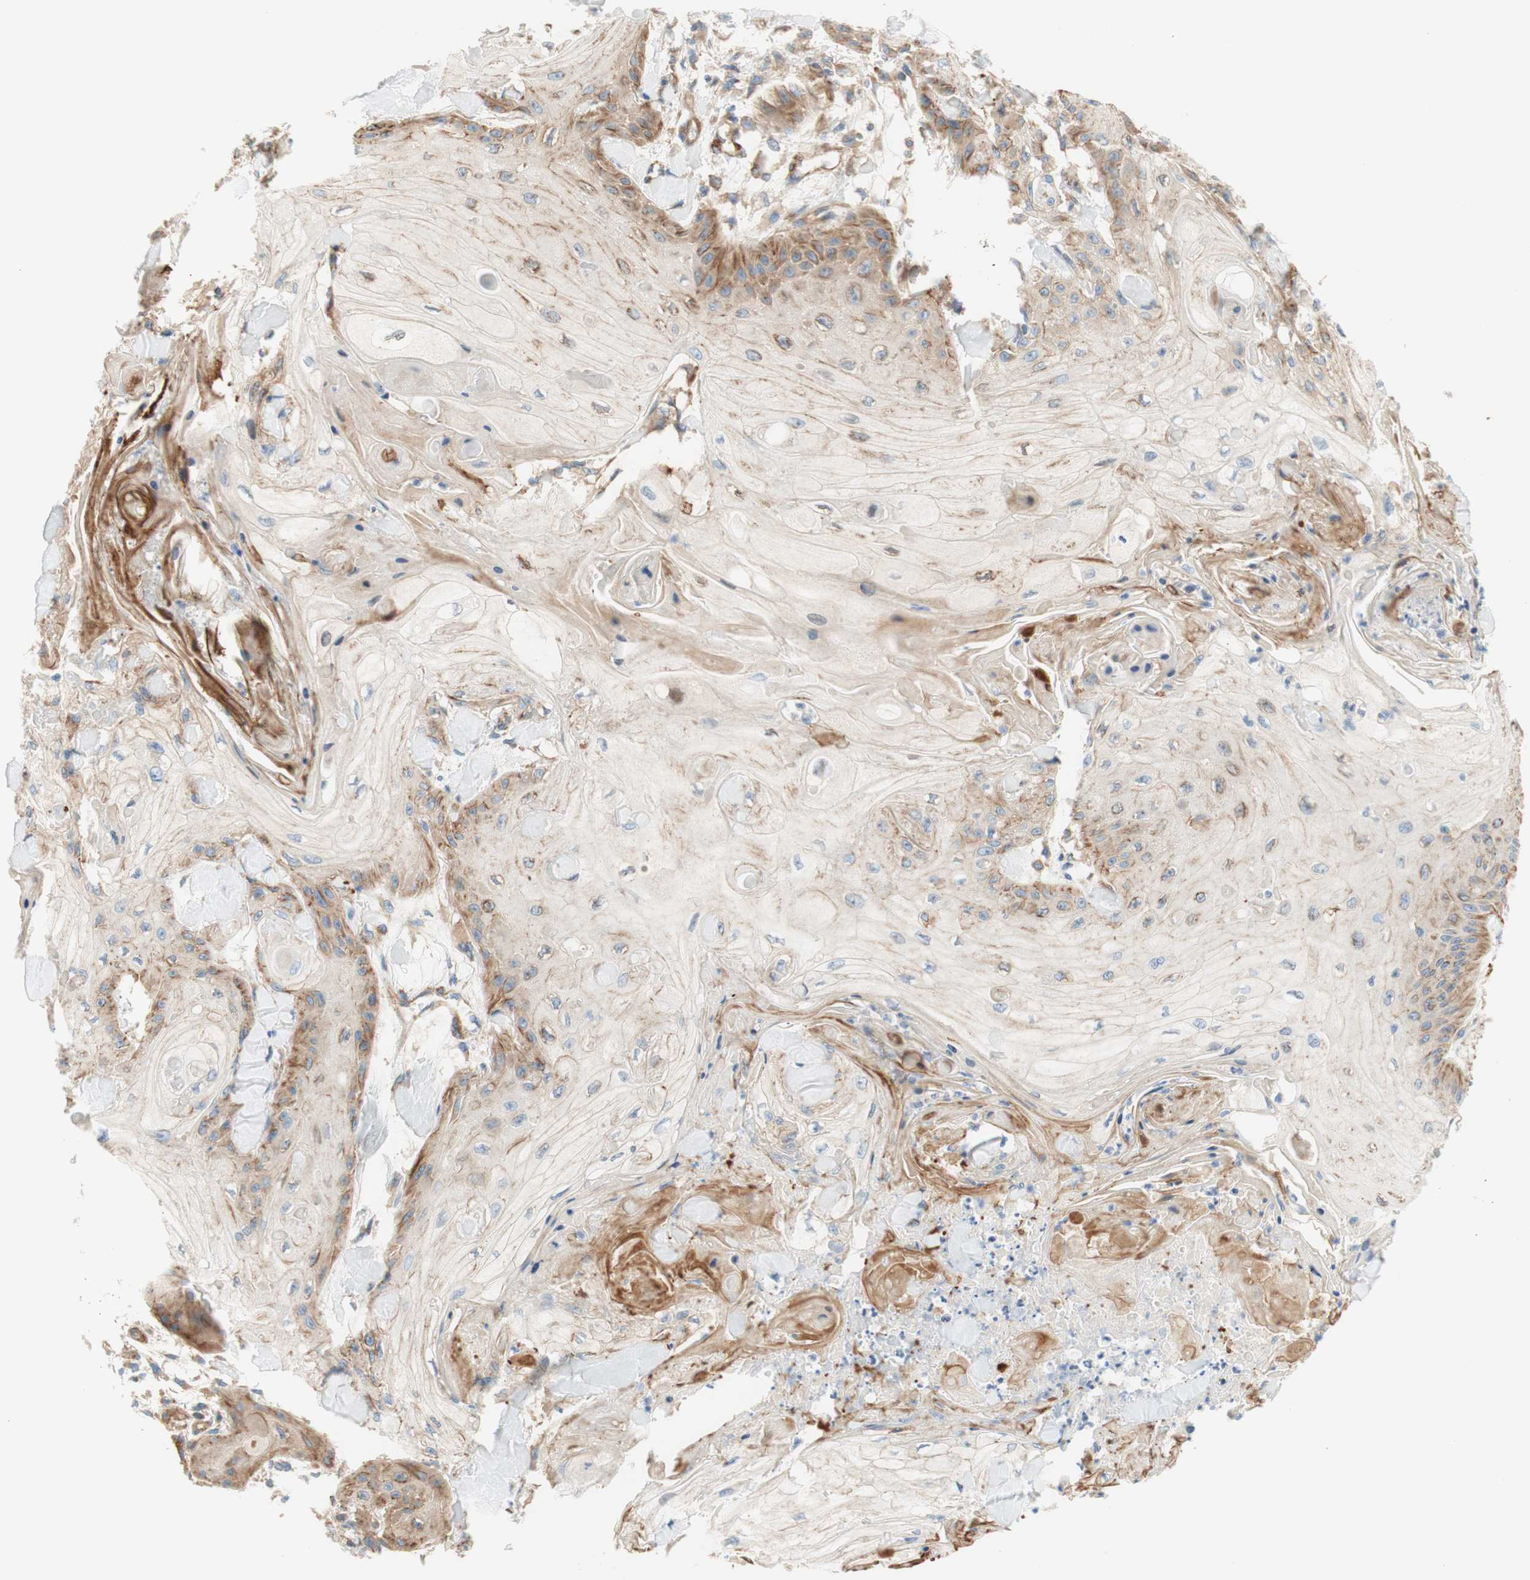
{"staining": {"intensity": "moderate", "quantity": "25%-75%", "location": "cytoplasmic/membranous"}, "tissue": "skin cancer", "cell_type": "Tumor cells", "image_type": "cancer", "snomed": [{"axis": "morphology", "description": "Squamous cell carcinoma, NOS"}, {"axis": "topography", "description": "Skin"}], "caption": "Skin cancer (squamous cell carcinoma) stained with DAB (3,3'-diaminobenzidine) immunohistochemistry reveals medium levels of moderate cytoplasmic/membranous expression in about 25%-75% of tumor cells.", "gene": "VPS26A", "patient": {"sex": "male", "age": 74}}